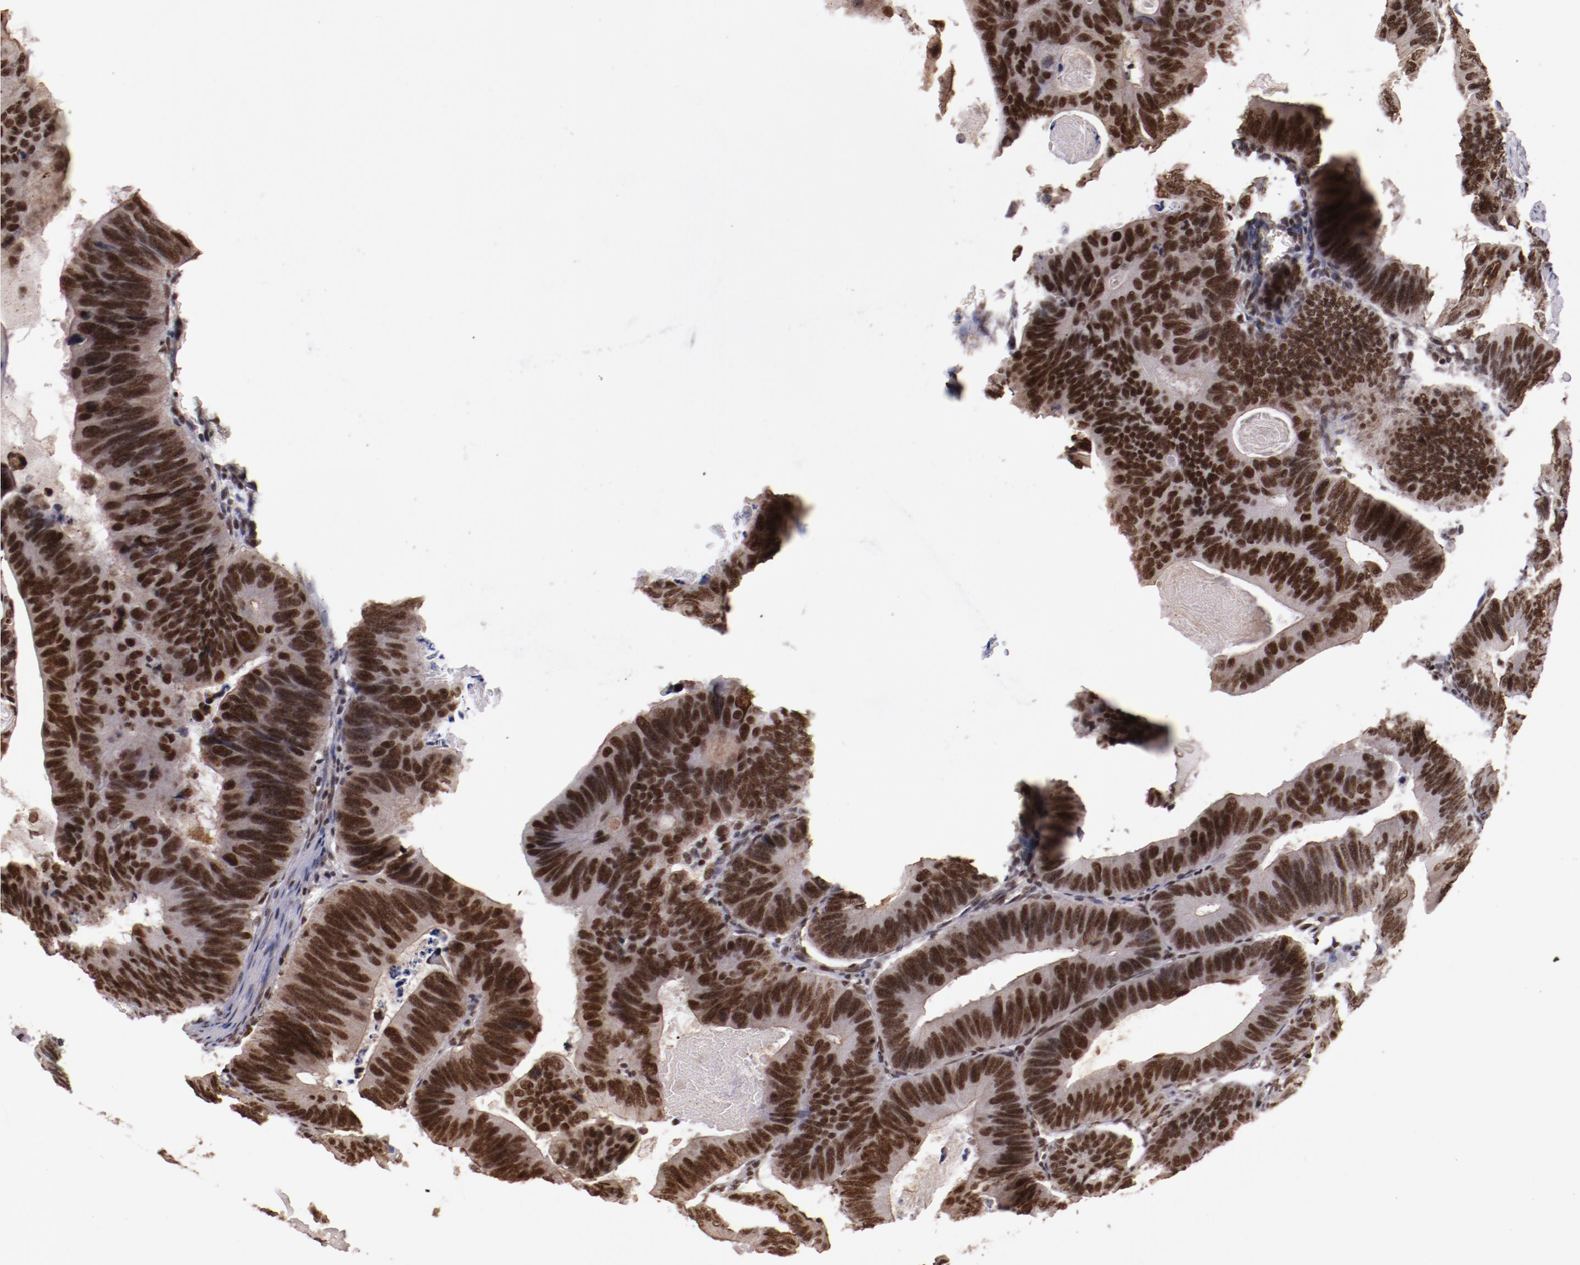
{"staining": {"intensity": "moderate", "quantity": ">75%", "location": "nuclear"}, "tissue": "colorectal cancer", "cell_type": "Tumor cells", "image_type": "cancer", "snomed": [{"axis": "morphology", "description": "Adenocarcinoma, NOS"}, {"axis": "topography", "description": "Colon"}], "caption": "Adenocarcinoma (colorectal) stained with IHC displays moderate nuclear expression in about >75% of tumor cells.", "gene": "STAG2", "patient": {"sex": "female", "age": 55}}